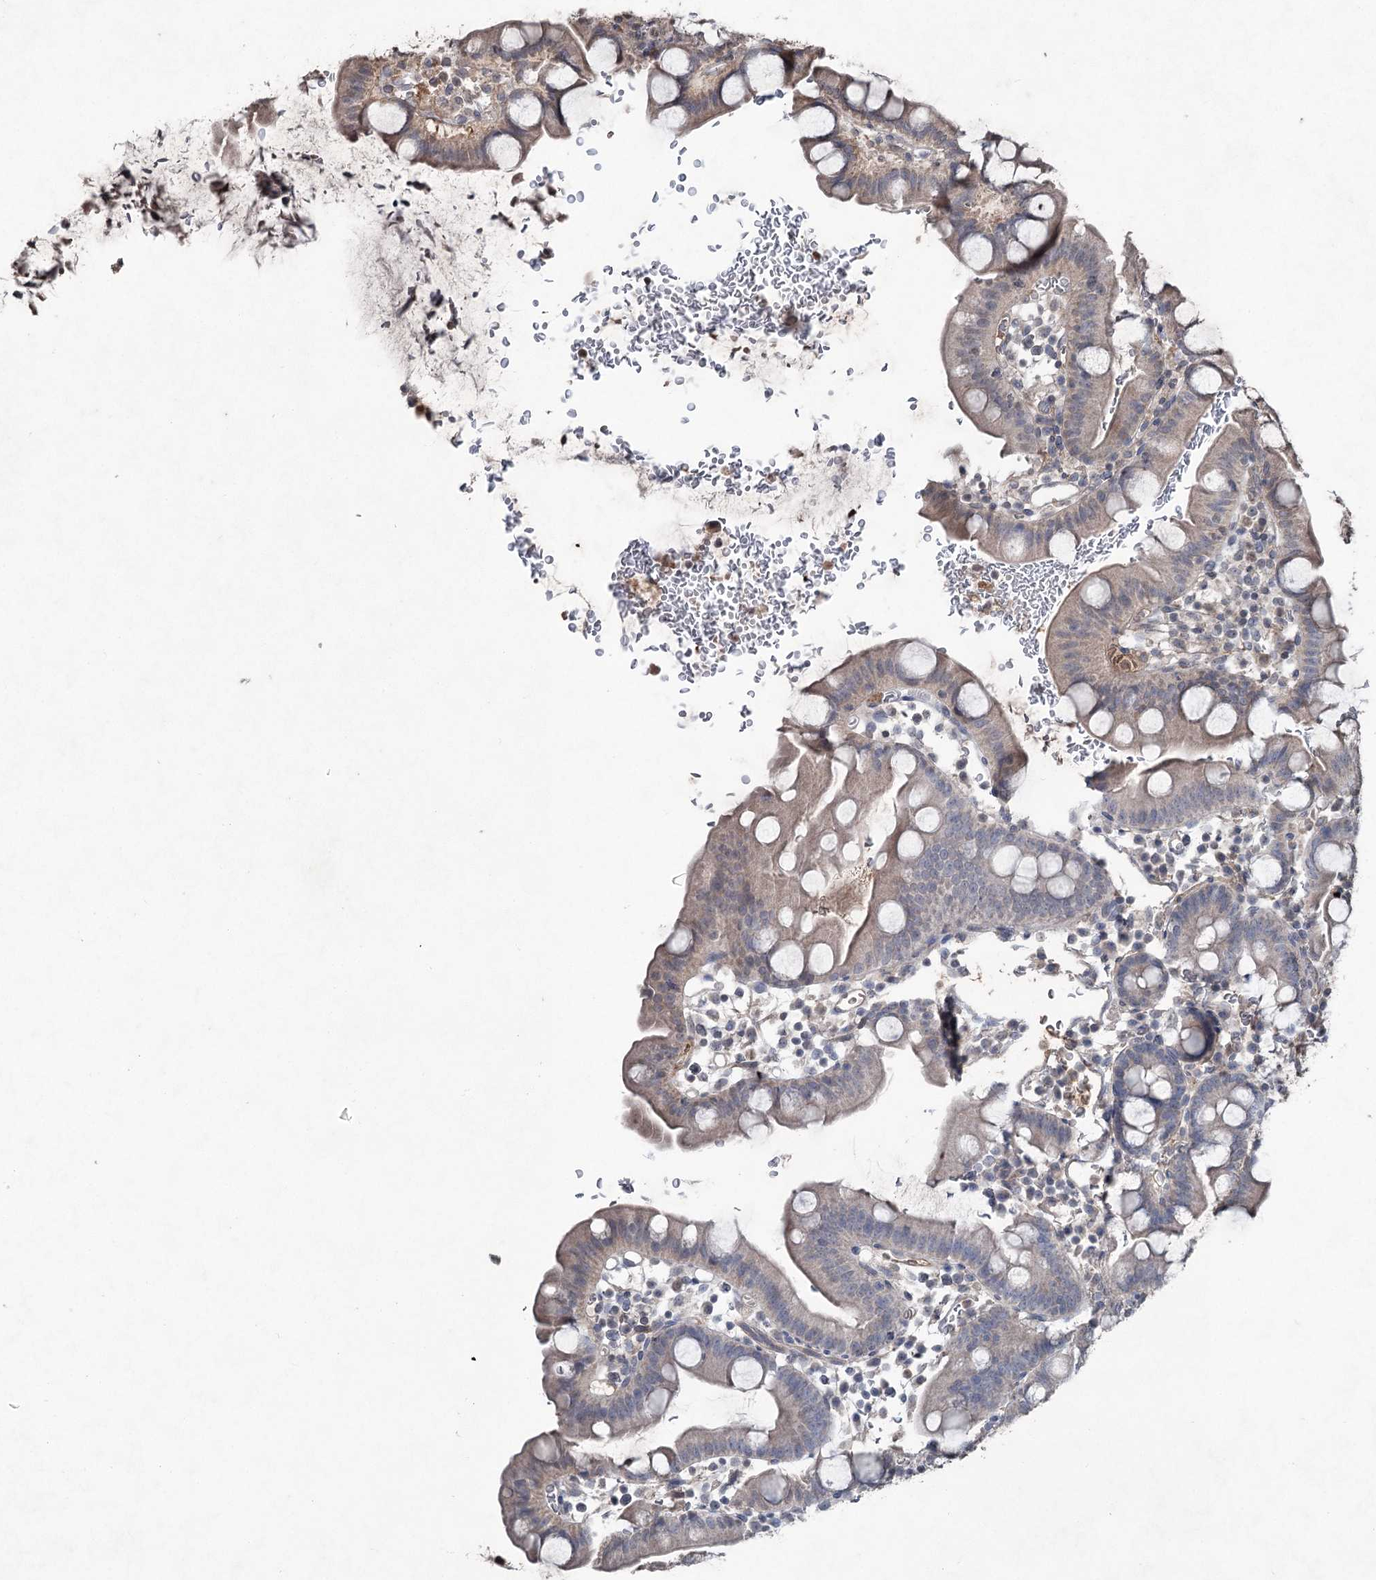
{"staining": {"intensity": "negative", "quantity": "none", "location": "none"}, "tissue": "small intestine", "cell_type": "Glandular cells", "image_type": "normal", "snomed": [{"axis": "morphology", "description": "Normal tissue, NOS"}, {"axis": "topography", "description": "Stomach, upper"}, {"axis": "topography", "description": "Stomach, lower"}, {"axis": "topography", "description": "Small intestine"}], "caption": "Protein analysis of unremarkable small intestine shows no significant expression in glandular cells. (DAB (3,3'-diaminobenzidine) immunohistochemistry, high magnification).", "gene": "PGLYRP2", "patient": {"sex": "male", "age": 68}}